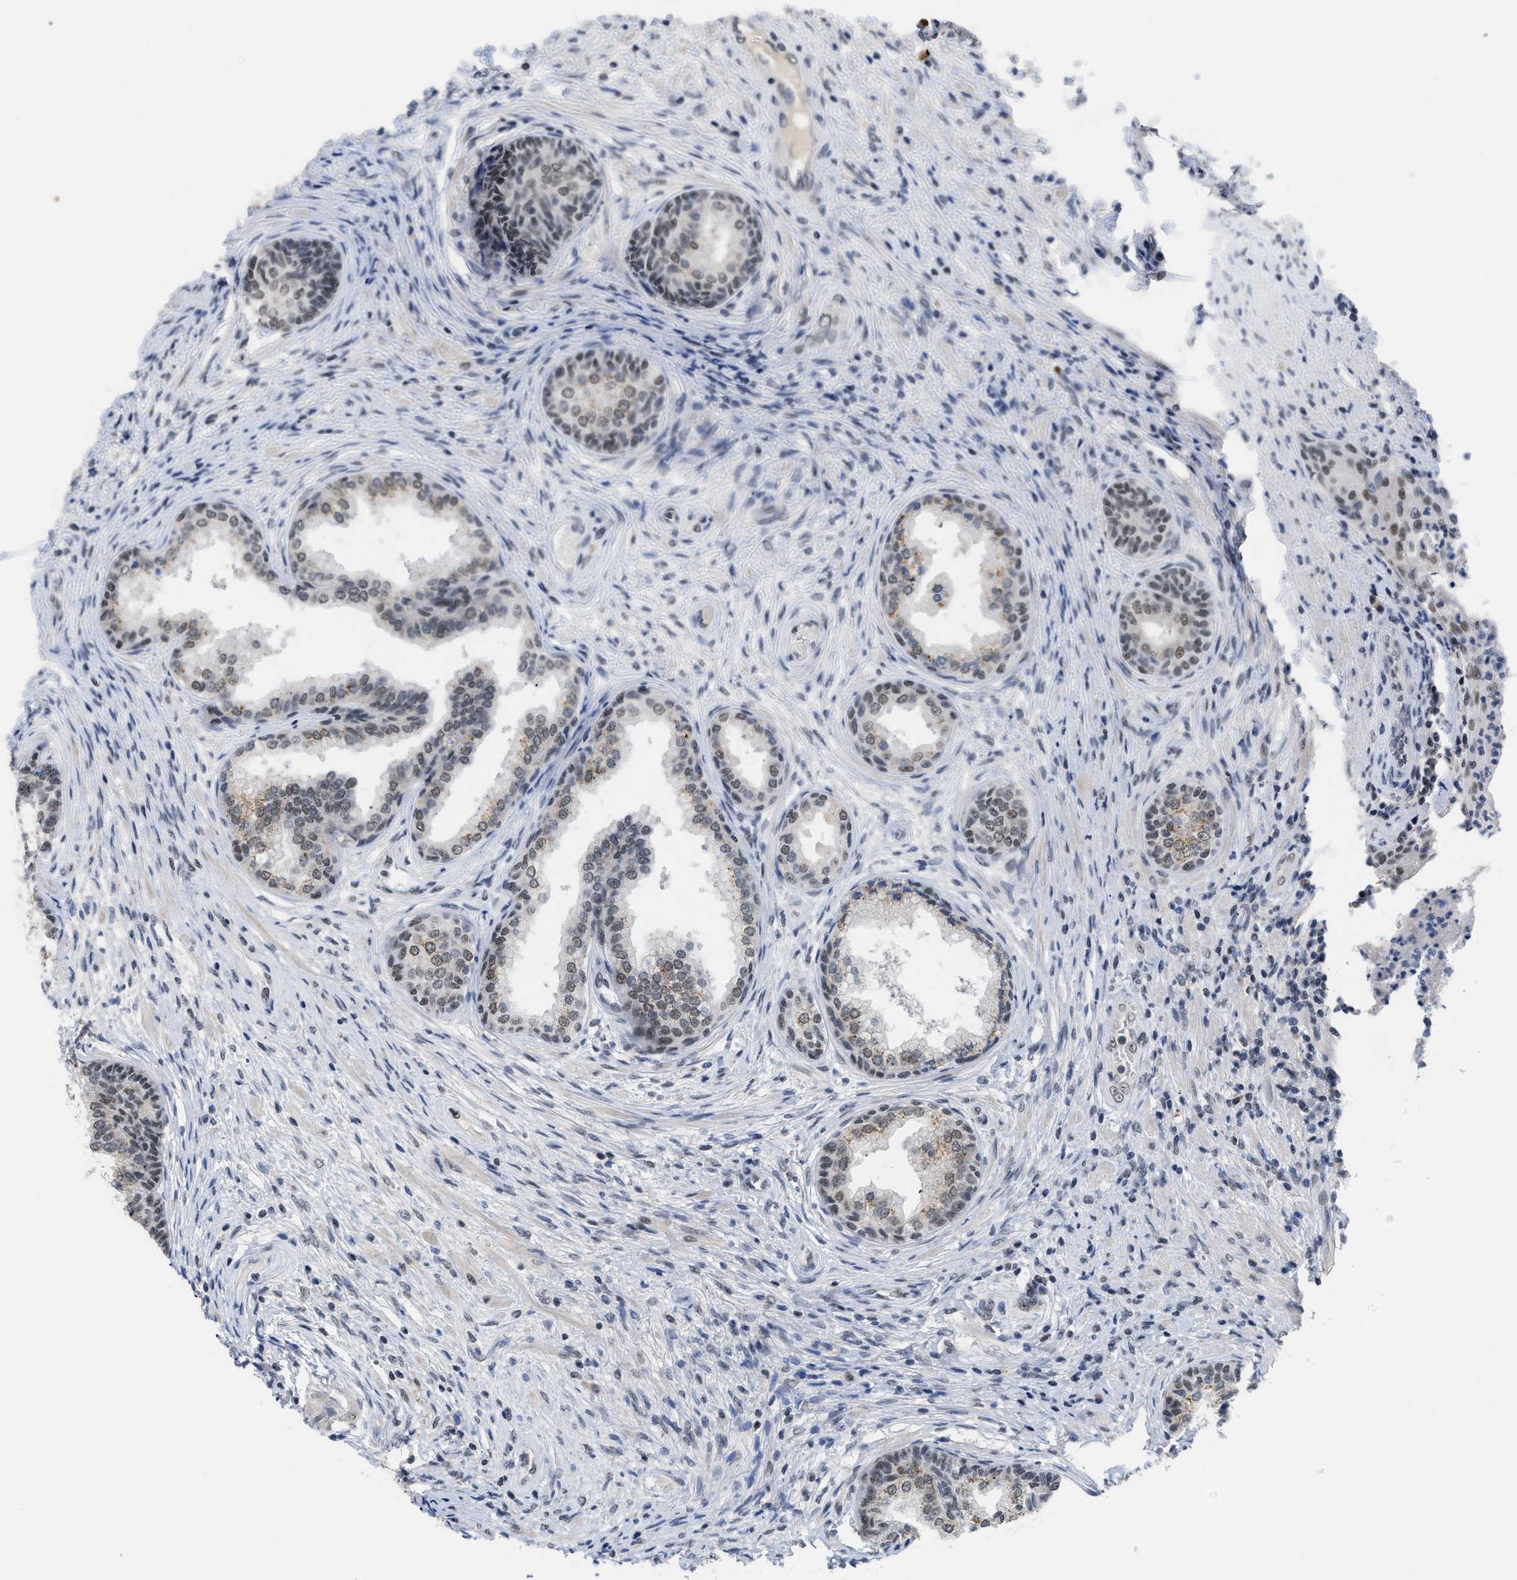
{"staining": {"intensity": "moderate", "quantity": ">75%", "location": "nuclear"}, "tissue": "prostate", "cell_type": "Glandular cells", "image_type": "normal", "snomed": [{"axis": "morphology", "description": "Normal tissue, NOS"}, {"axis": "topography", "description": "Prostate"}], "caption": "Glandular cells show medium levels of moderate nuclear positivity in about >75% of cells in normal prostate.", "gene": "GGNBP2", "patient": {"sex": "male", "age": 76}}